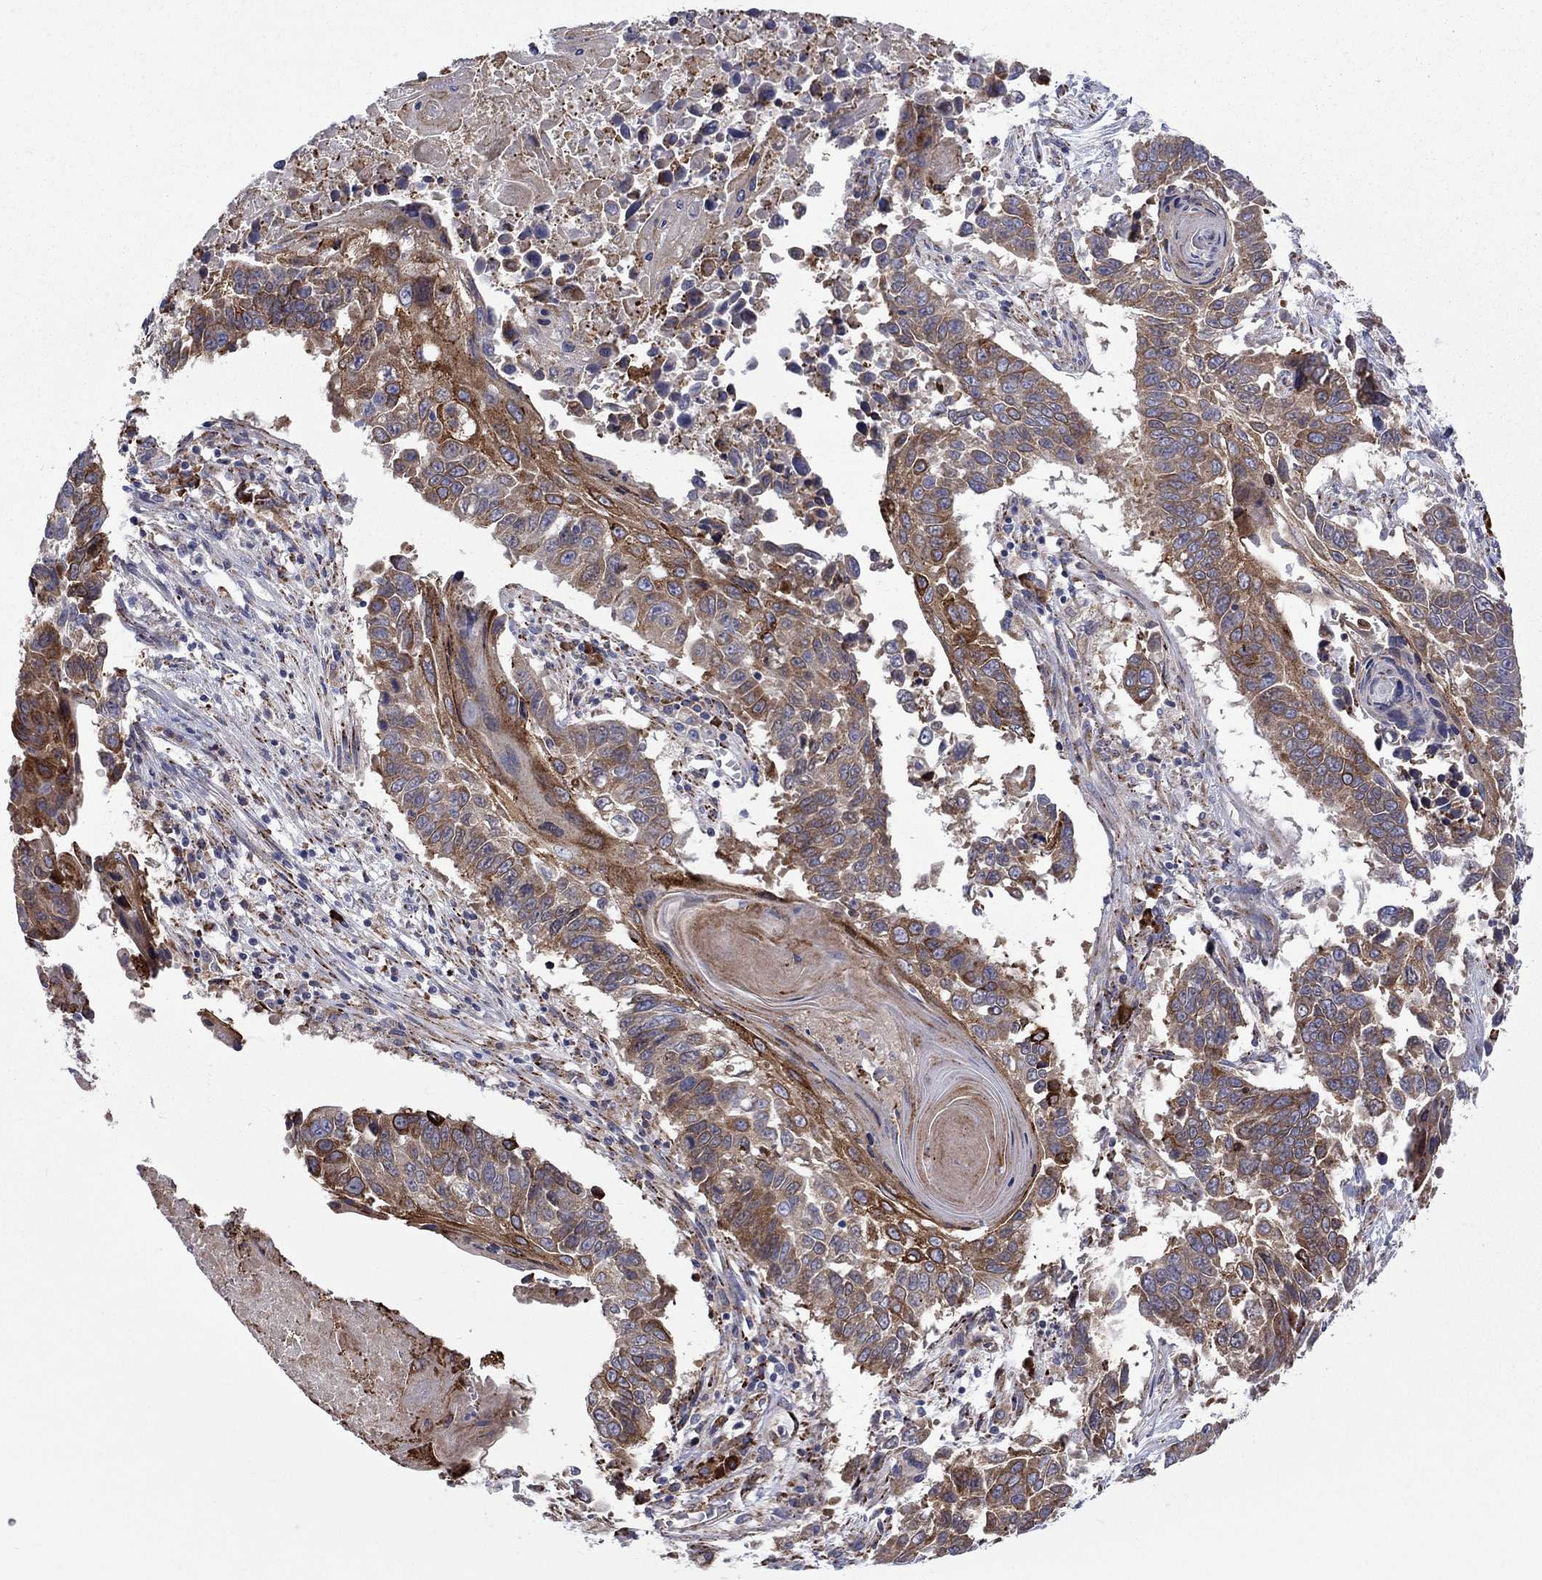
{"staining": {"intensity": "moderate", "quantity": ">75%", "location": "cytoplasmic/membranous"}, "tissue": "lung cancer", "cell_type": "Tumor cells", "image_type": "cancer", "snomed": [{"axis": "morphology", "description": "Squamous cell carcinoma, NOS"}, {"axis": "topography", "description": "Lung"}], "caption": "This is a histology image of IHC staining of squamous cell carcinoma (lung), which shows moderate positivity in the cytoplasmic/membranous of tumor cells.", "gene": "ASNS", "patient": {"sex": "male", "age": 73}}